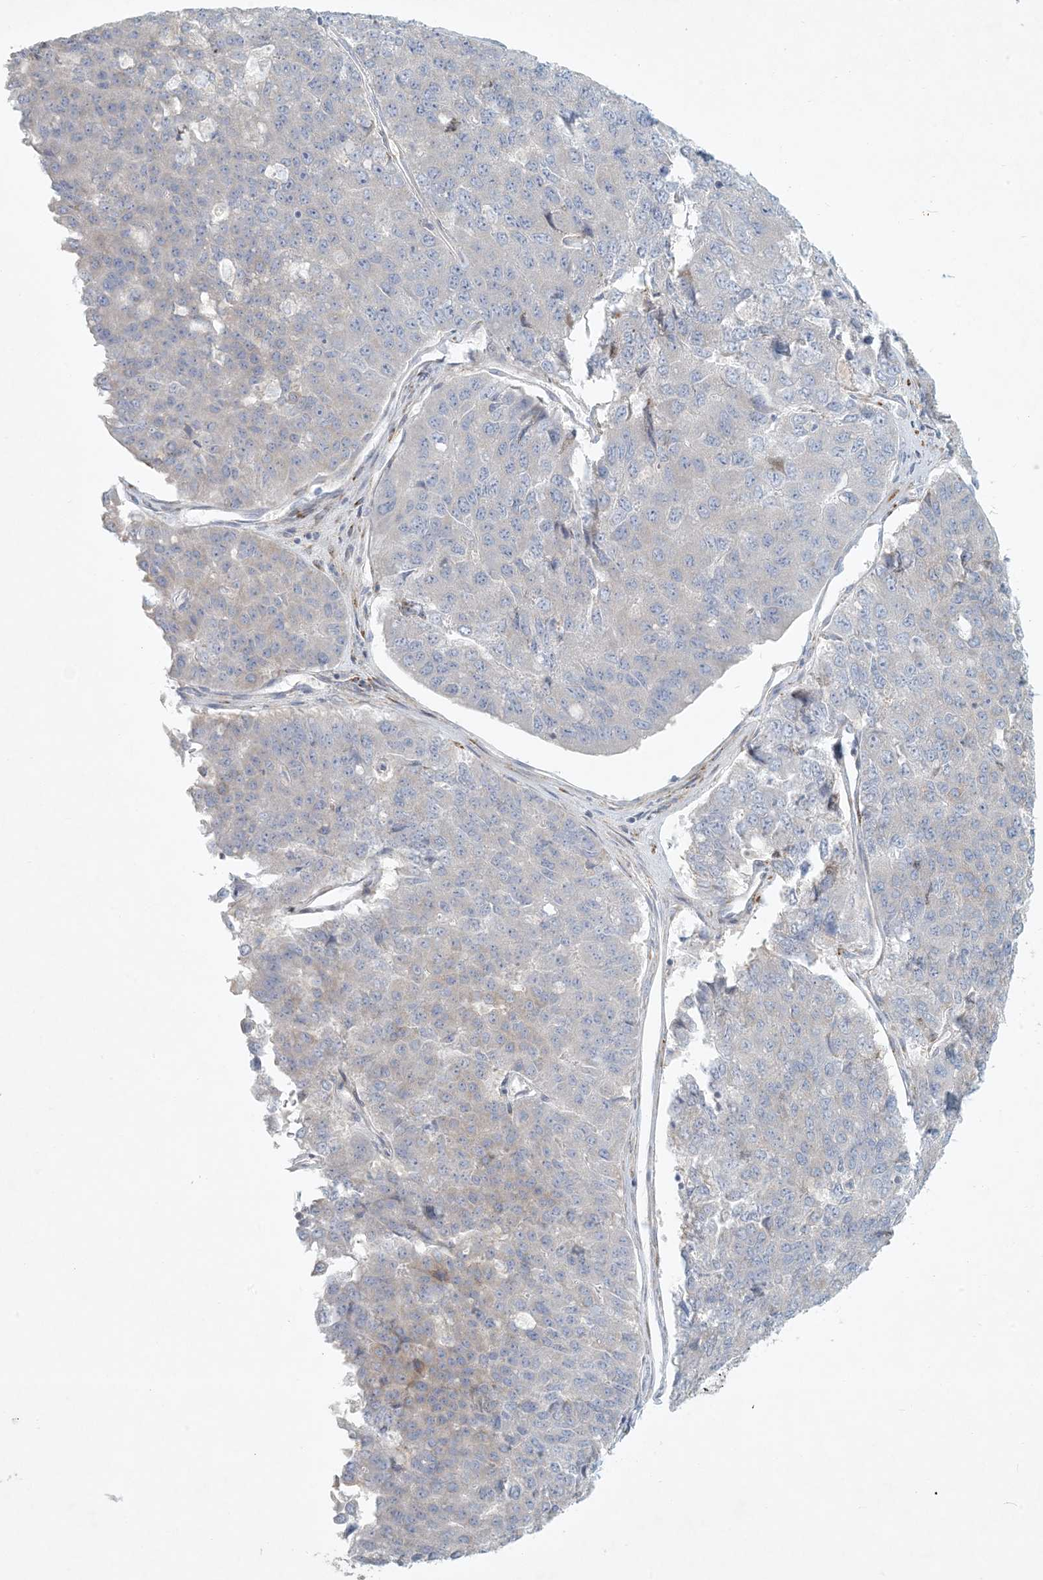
{"staining": {"intensity": "negative", "quantity": "none", "location": "none"}, "tissue": "pancreatic cancer", "cell_type": "Tumor cells", "image_type": "cancer", "snomed": [{"axis": "morphology", "description": "Adenocarcinoma, NOS"}, {"axis": "topography", "description": "Pancreas"}], "caption": "IHC photomicrograph of neoplastic tissue: pancreatic adenocarcinoma stained with DAB exhibits no significant protein expression in tumor cells. (DAB immunohistochemistry visualized using brightfield microscopy, high magnification).", "gene": "ZNF385D", "patient": {"sex": "male", "age": 50}}